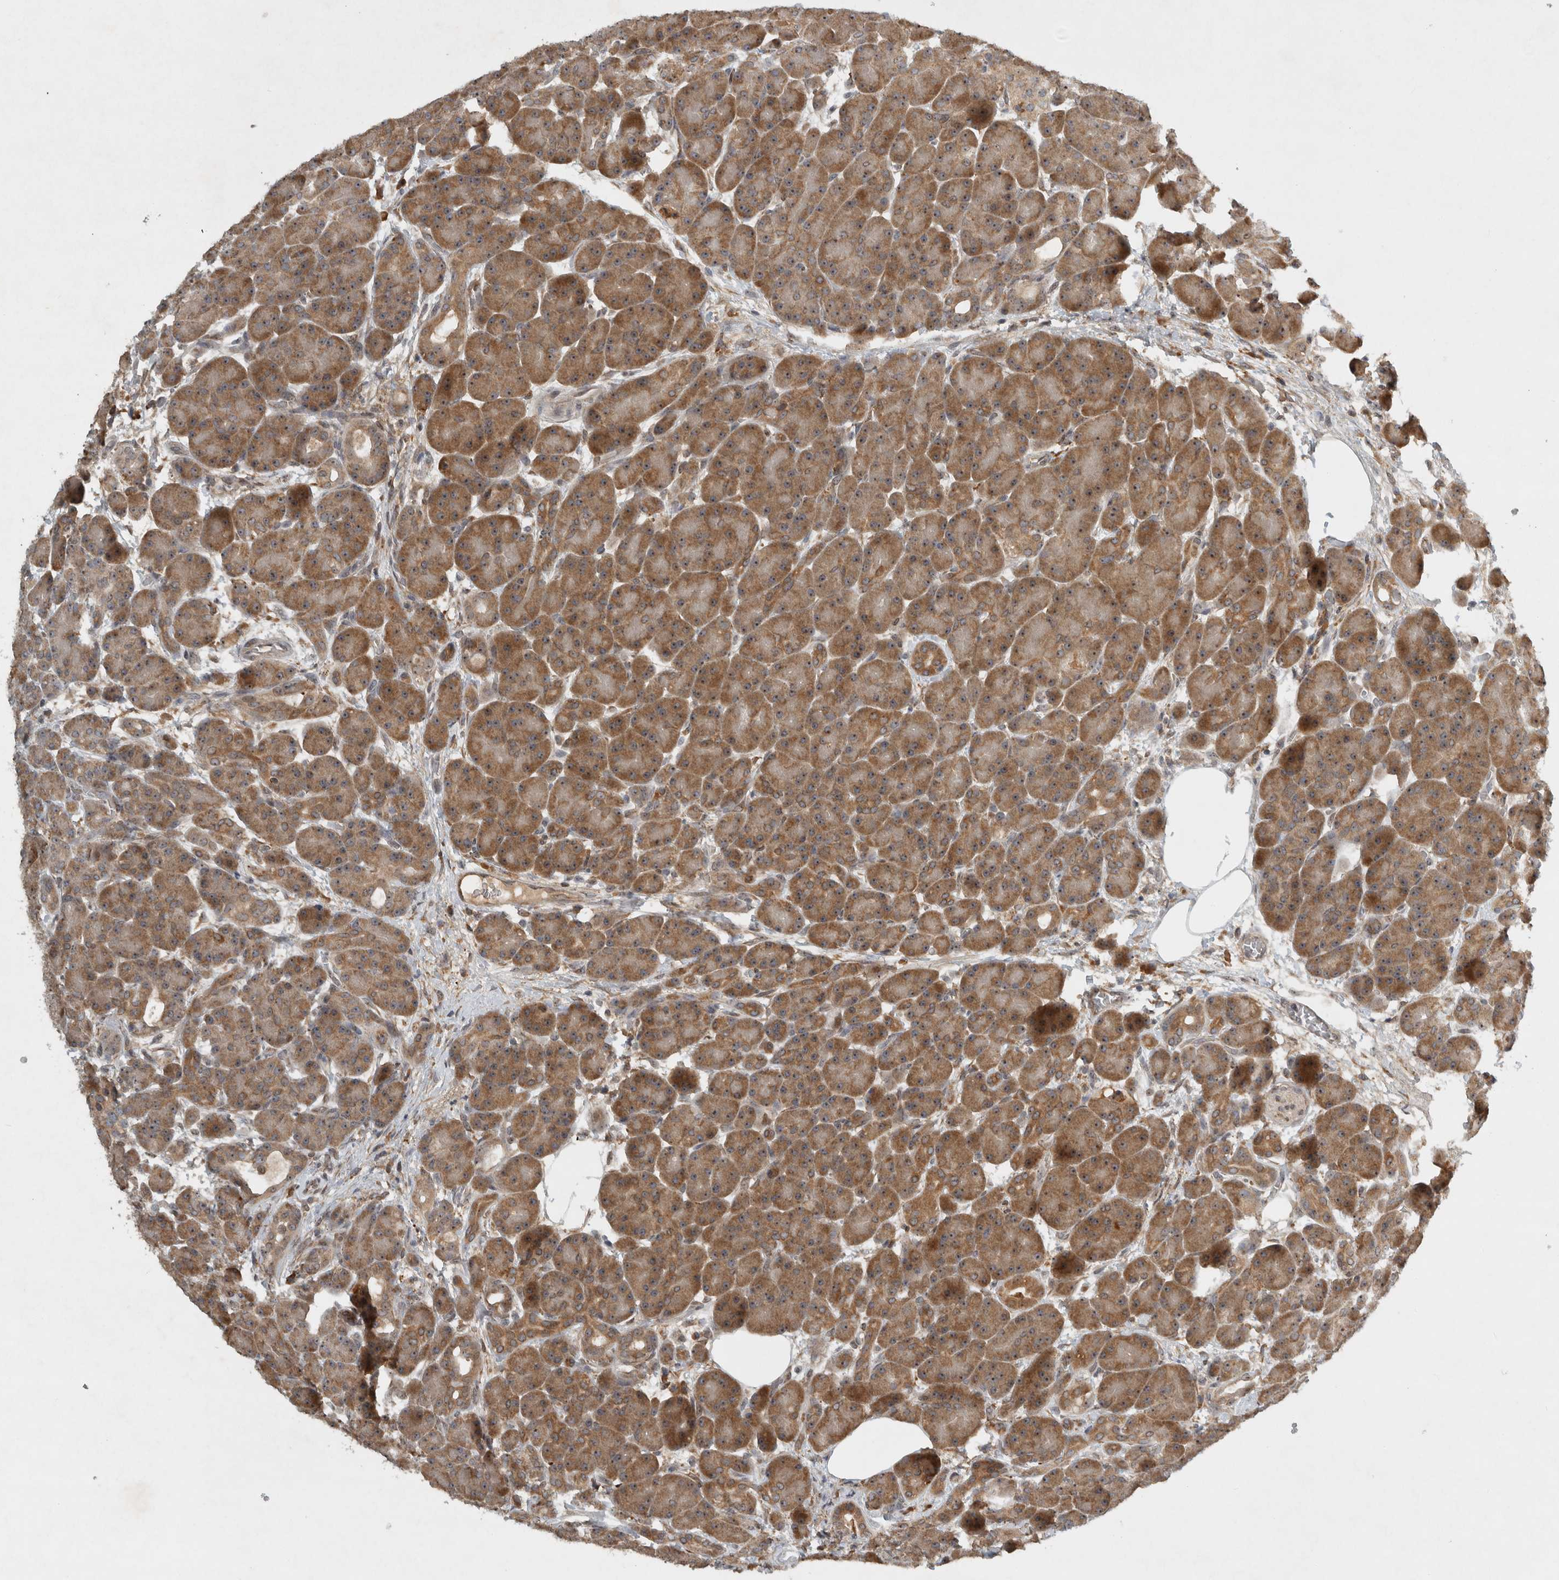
{"staining": {"intensity": "moderate", "quantity": ">75%", "location": "cytoplasmic/membranous,nuclear"}, "tissue": "pancreas", "cell_type": "Exocrine glandular cells", "image_type": "normal", "snomed": [{"axis": "morphology", "description": "Normal tissue, NOS"}, {"axis": "topography", "description": "Pancreas"}], "caption": "Protein staining of benign pancreas demonstrates moderate cytoplasmic/membranous,nuclear staining in about >75% of exocrine glandular cells.", "gene": "GPR137B", "patient": {"sex": "male", "age": 63}}